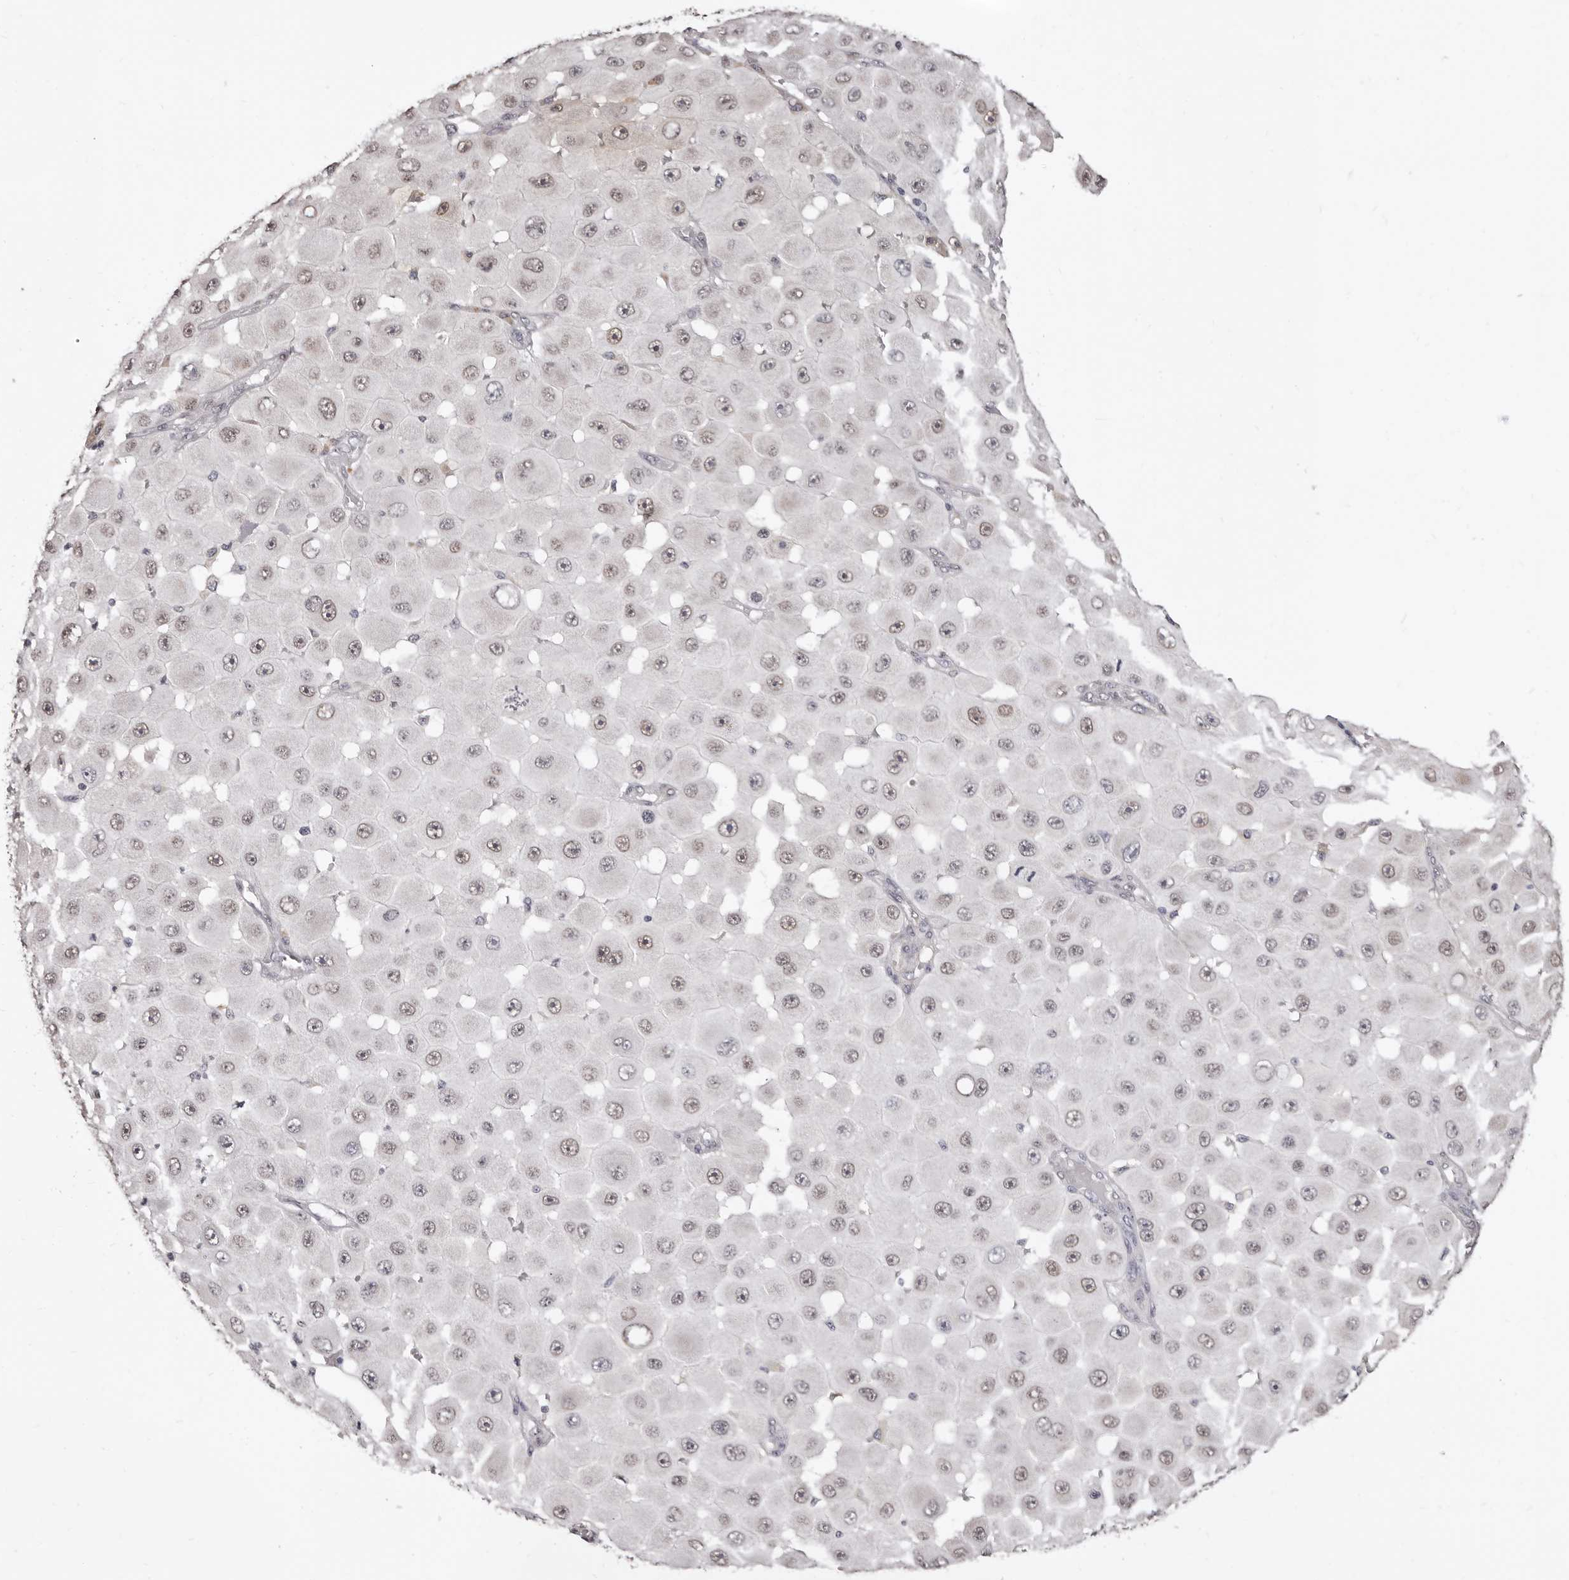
{"staining": {"intensity": "weak", "quantity": "<25%", "location": "nuclear"}, "tissue": "melanoma", "cell_type": "Tumor cells", "image_type": "cancer", "snomed": [{"axis": "morphology", "description": "Malignant melanoma, NOS"}, {"axis": "topography", "description": "Skin"}], "caption": "Malignant melanoma was stained to show a protein in brown. There is no significant positivity in tumor cells.", "gene": "KHDRBS2", "patient": {"sex": "female", "age": 81}}